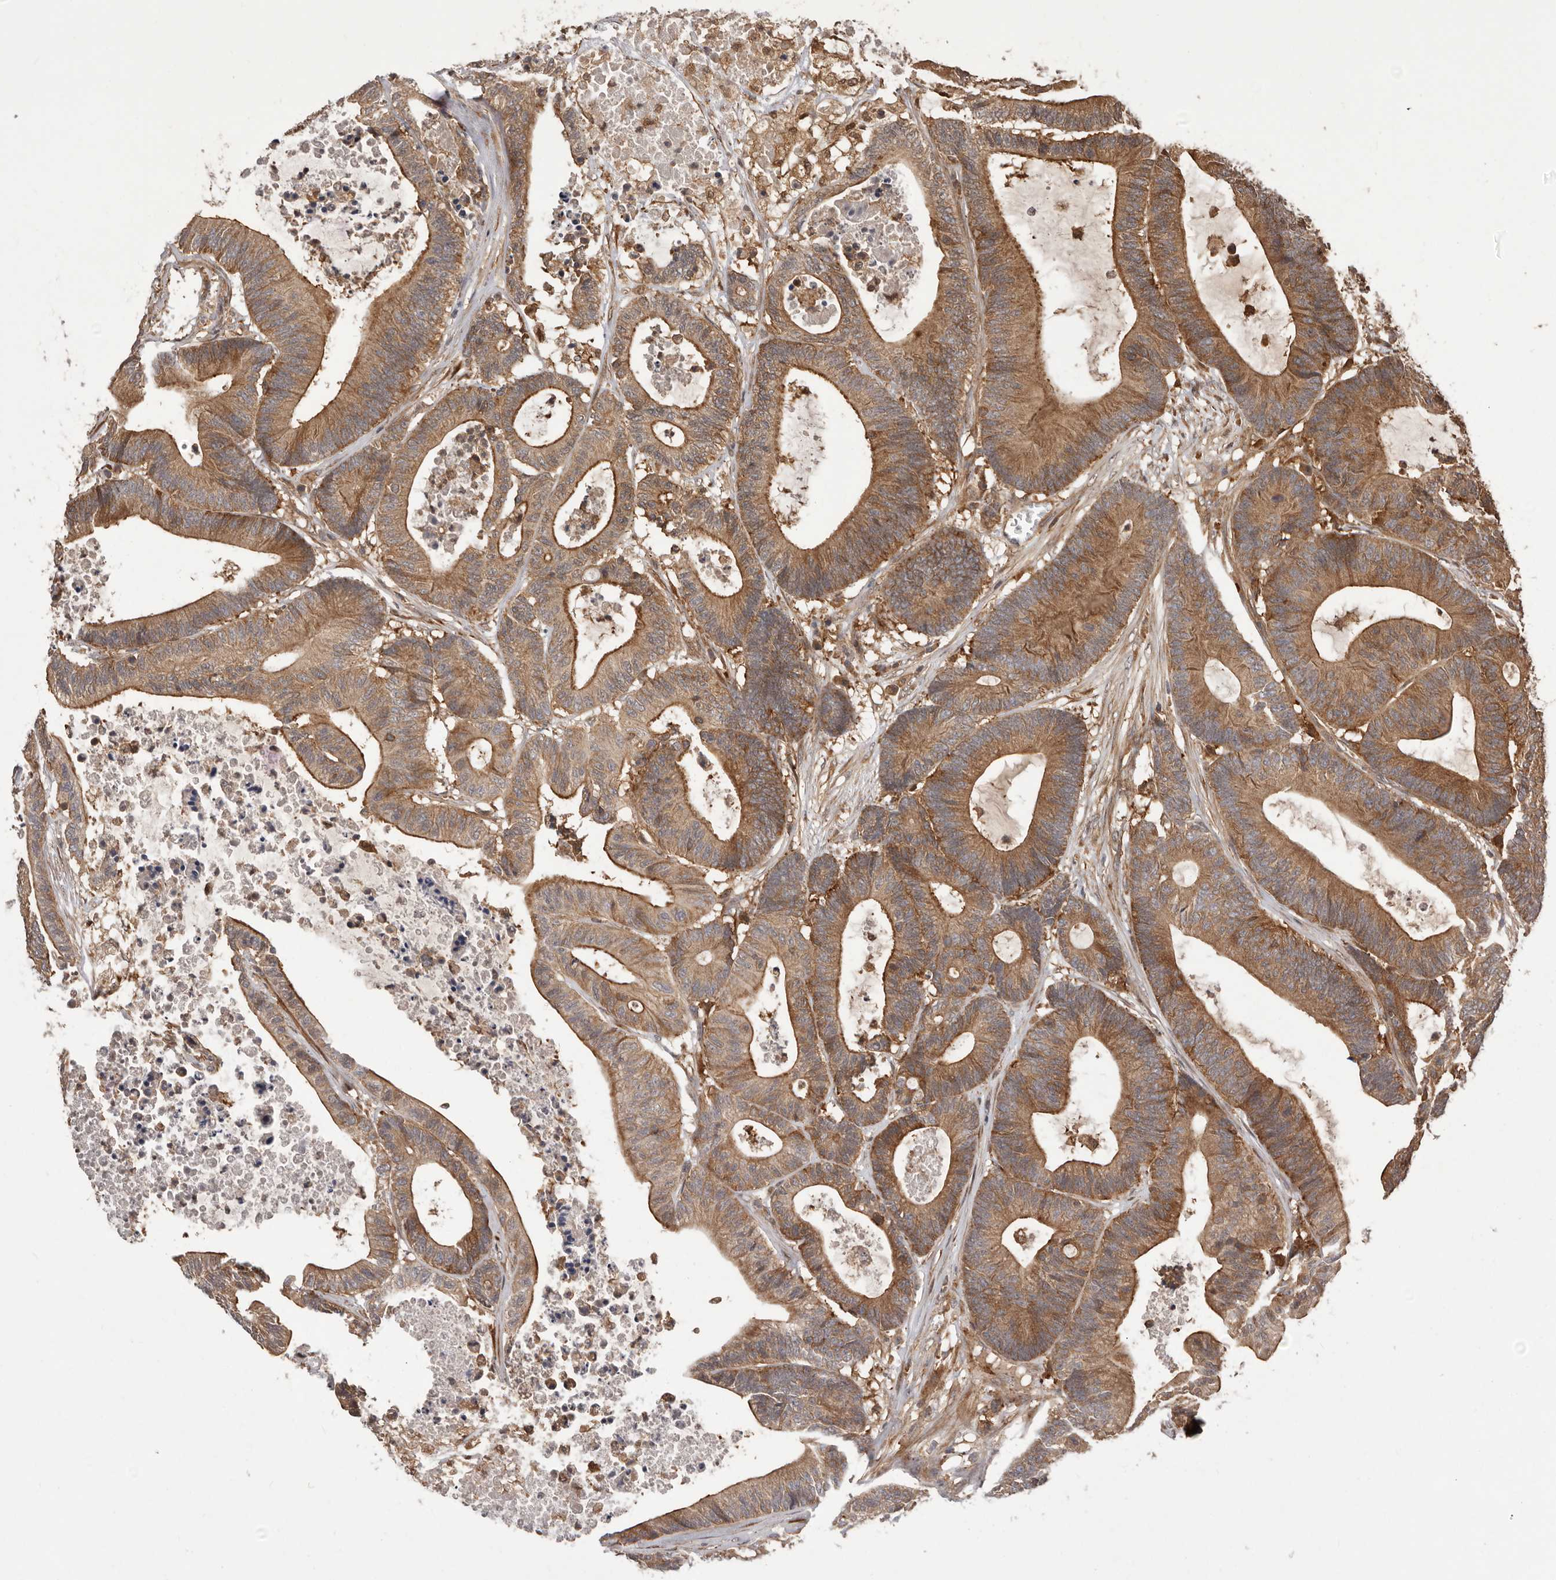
{"staining": {"intensity": "moderate", "quantity": ">75%", "location": "cytoplasmic/membranous"}, "tissue": "colorectal cancer", "cell_type": "Tumor cells", "image_type": "cancer", "snomed": [{"axis": "morphology", "description": "Adenocarcinoma, NOS"}, {"axis": "topography", "description": "Colon"}], "caption": "Immunohistochemical staining of colorectal cancer (adenocarcinoma) demonstrates medium levels of moderate cytoplasmic/membranous staining in approximately >75% of tumor cells.", "gene": "SLC22A3", "patient": {"sex": "female", "age": 84}}